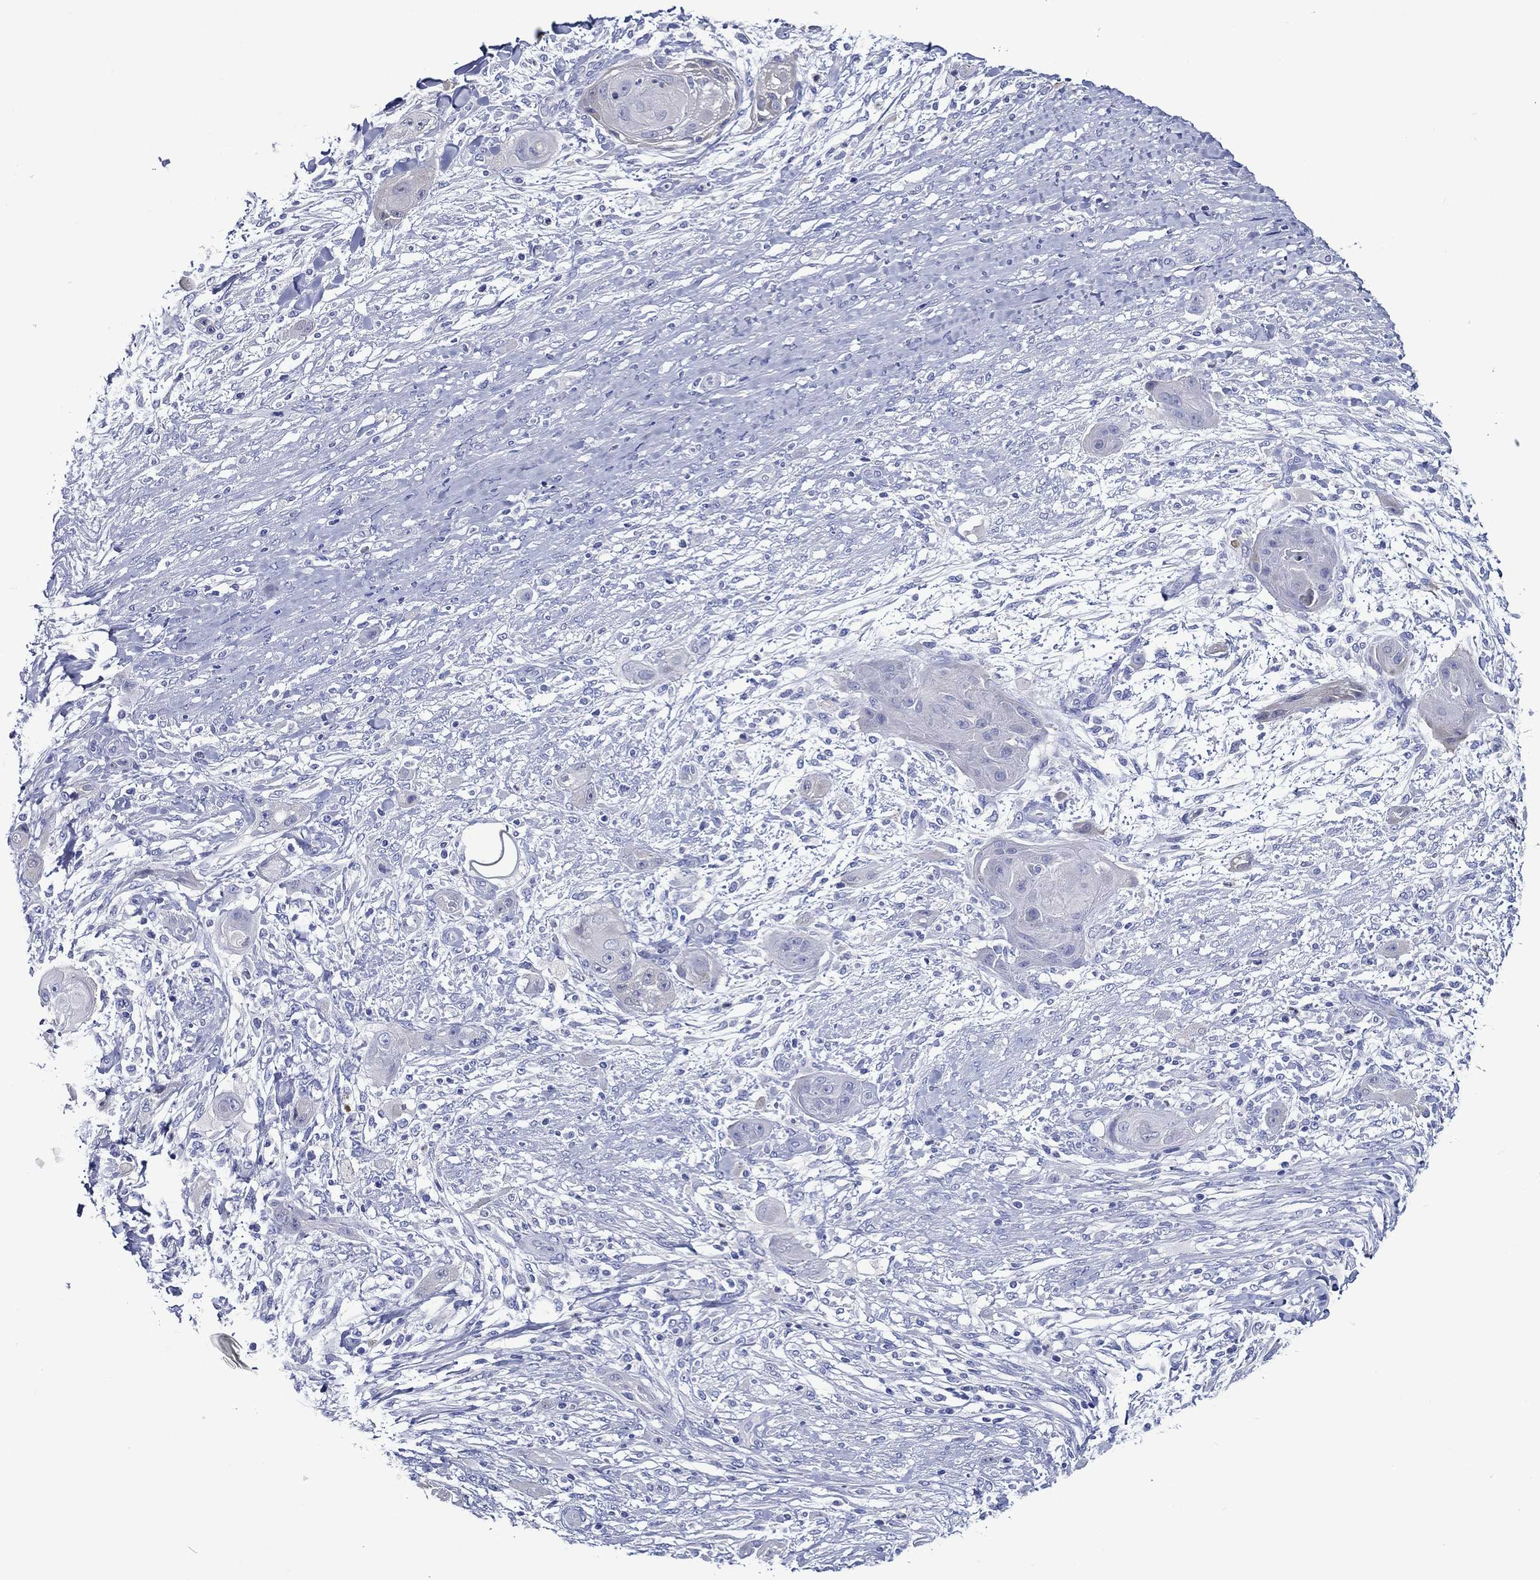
{"staining": {"intensity": "negative", "quantity": "none", "location": "none"}, "tissue": "skin cancer", "cell_type": "Tumor cells", "image_type": "cancer", "snomed": [{"axis": "morphology", "description": "Squamous cell carcinoma, NOS"}, {"axis": "topography", "description": "Skin"}], "caption": "The IHC micrograph has no significant expression in tumor cells of squamous cell carcinoma (skin) tissue.", "gene": "ACE2", "patient": {"sex": "male", "age": 62}}